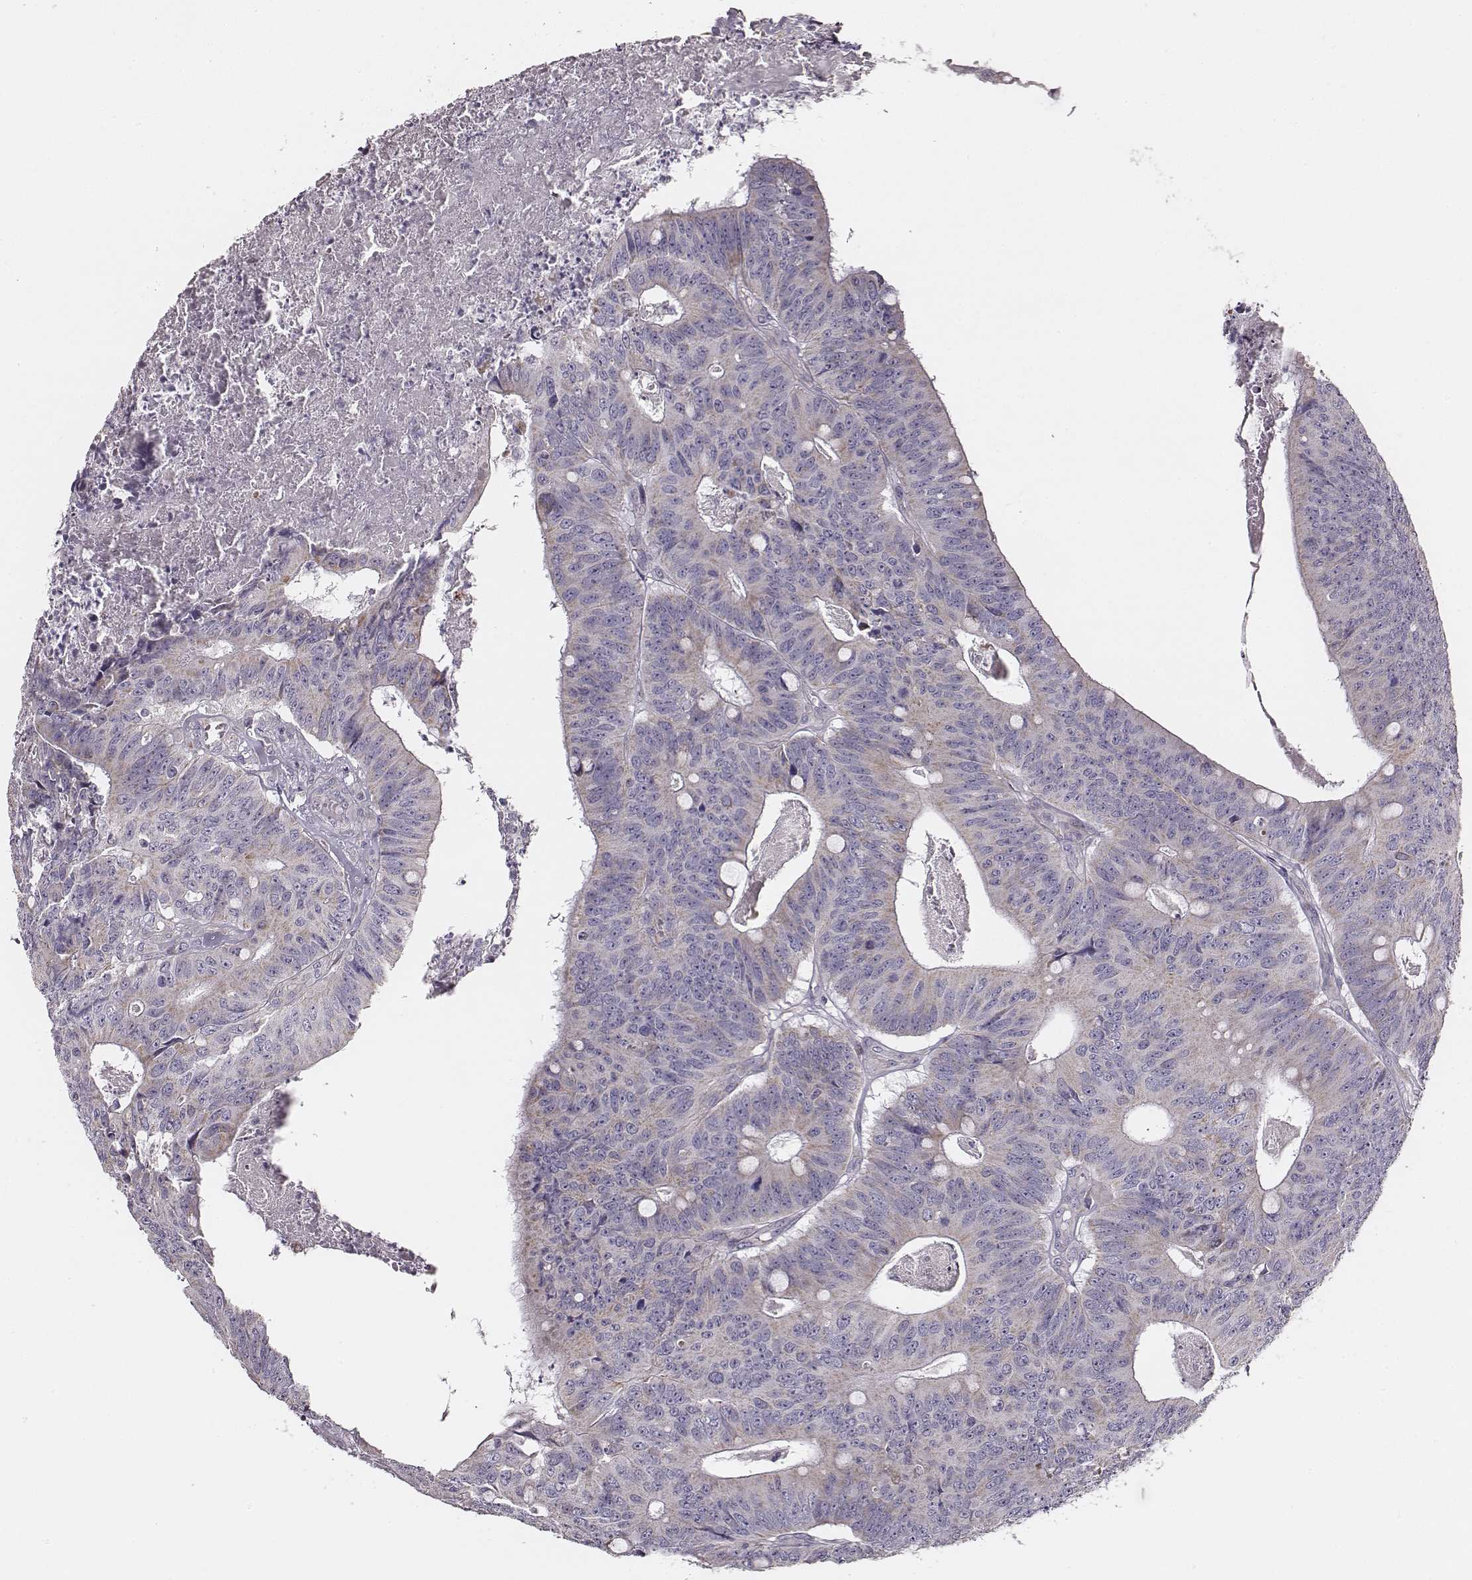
{"staining": {"intensity": "negative", "quantity": "none", "location": "none"}, "tissue": "colorectal cancer", "cell_type": "Tumor cells", "image_type": "cancer", "snomed": [{"axis": "morphology", "description": "Adenocarcinoma, NOS"}, {"axis": "topography", "description": "Colon"}], "caption": "The immunohistochemistry micrograph has no significant expression in tumor cells of colorectal adenocarcinoma tissue.", "gene": "UBL4B", "patient": {"sex": "male", "age": 84}}